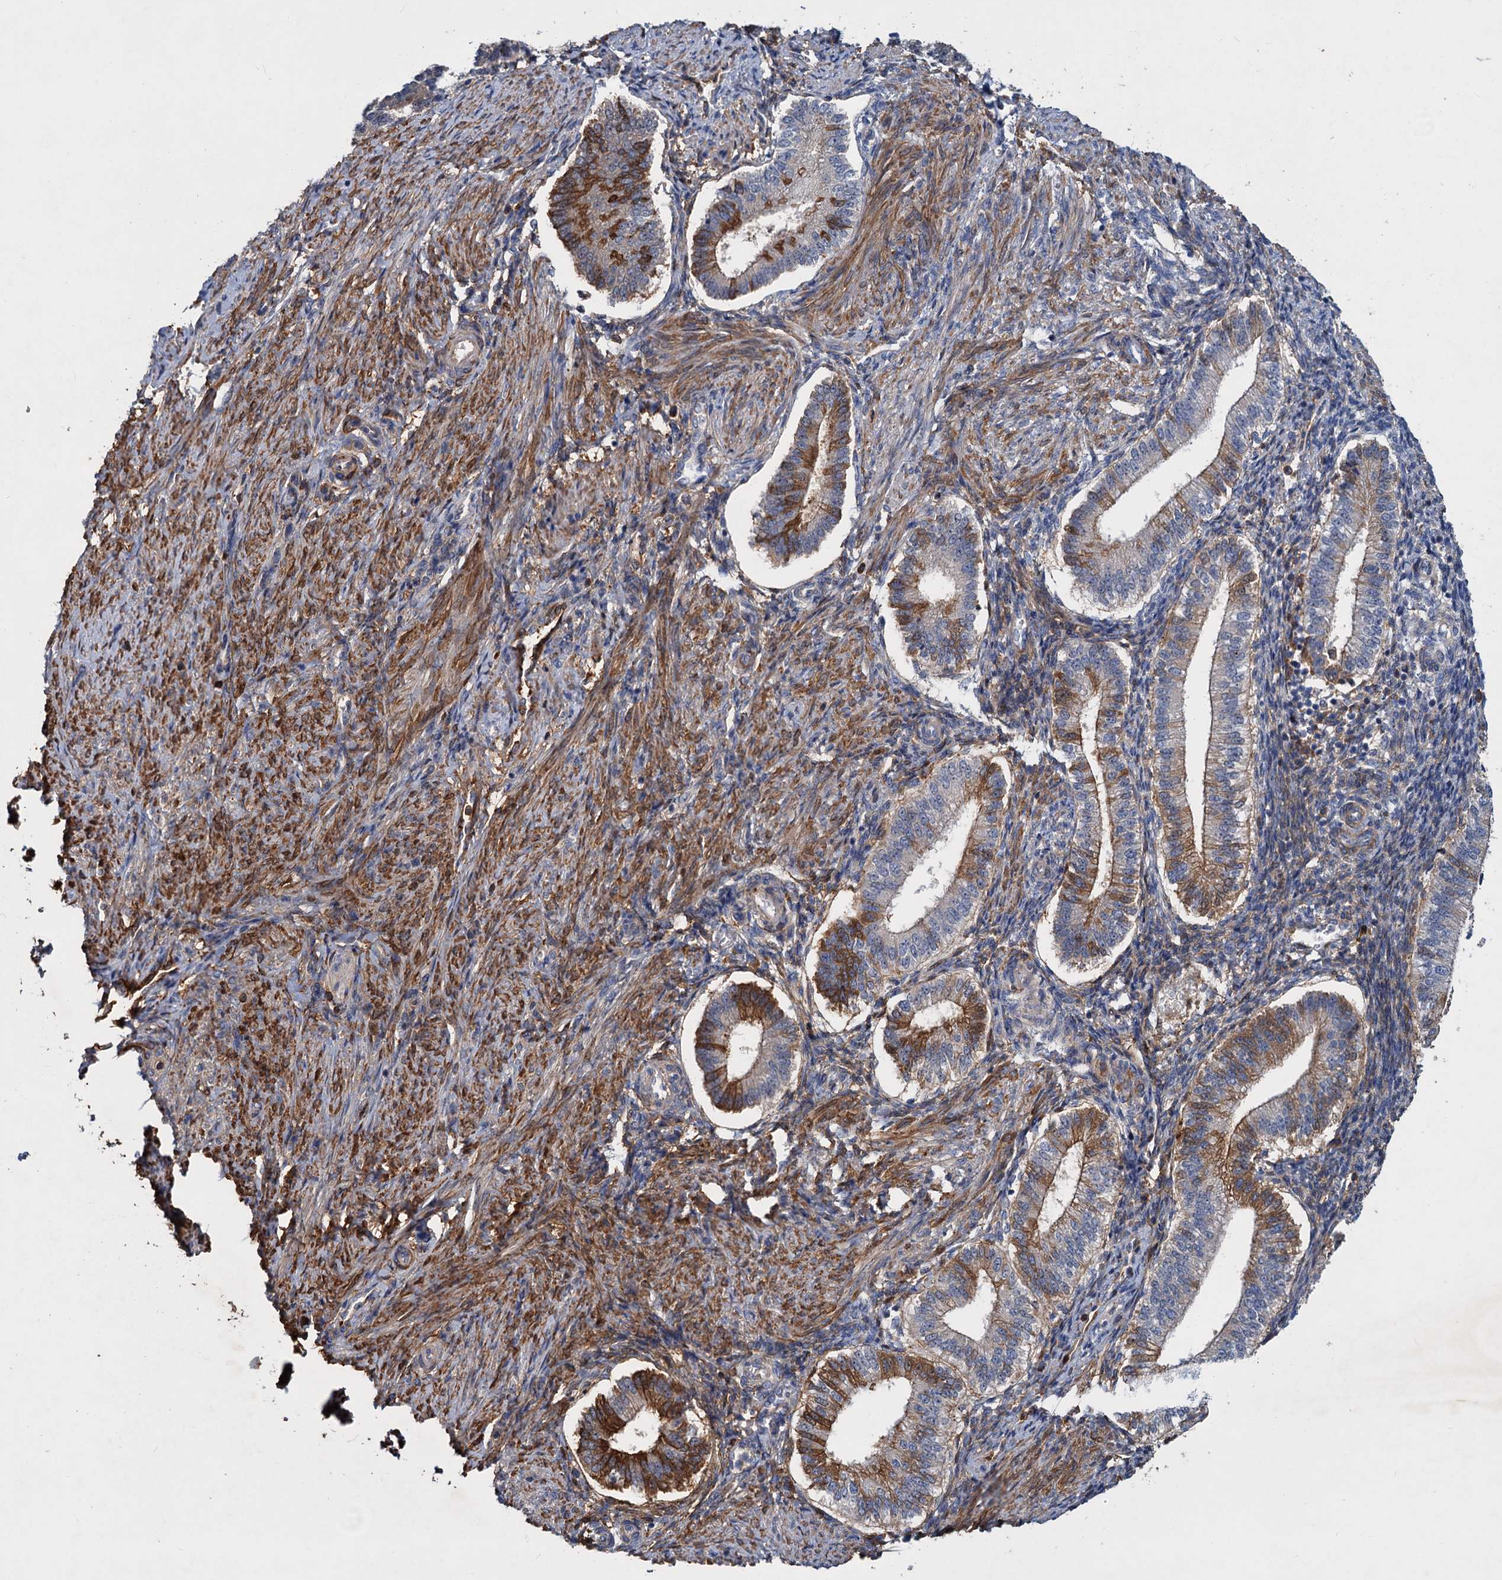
{"staining": {"intensity": "moderate", "quantity": "25%-75%", "location": "cytoplasmic/membranous"}, "tissue": "endometrium", "cell_type": "Cells in endometrial stroma", "image_type": "normal", "snomed": [{"axis": "morphology", "description": "Normal tissue, NOS"}, {"axis": "topography", "description": "Endometrium"}], "caption": "Benign endometrium demonstrates moderate cytoplasmic/membranous staining in approximately 25%-75% of cells in endometrial stroma, visualized by immunohistochemistry. (Stains: DAB (3,3'-diaminobenzidine) in brown, nuclei in blue, Microscopy: brightfield microscopy at high magnification).", "gene": "CHRD", "patient": {"sex": "female", "age": 24}}